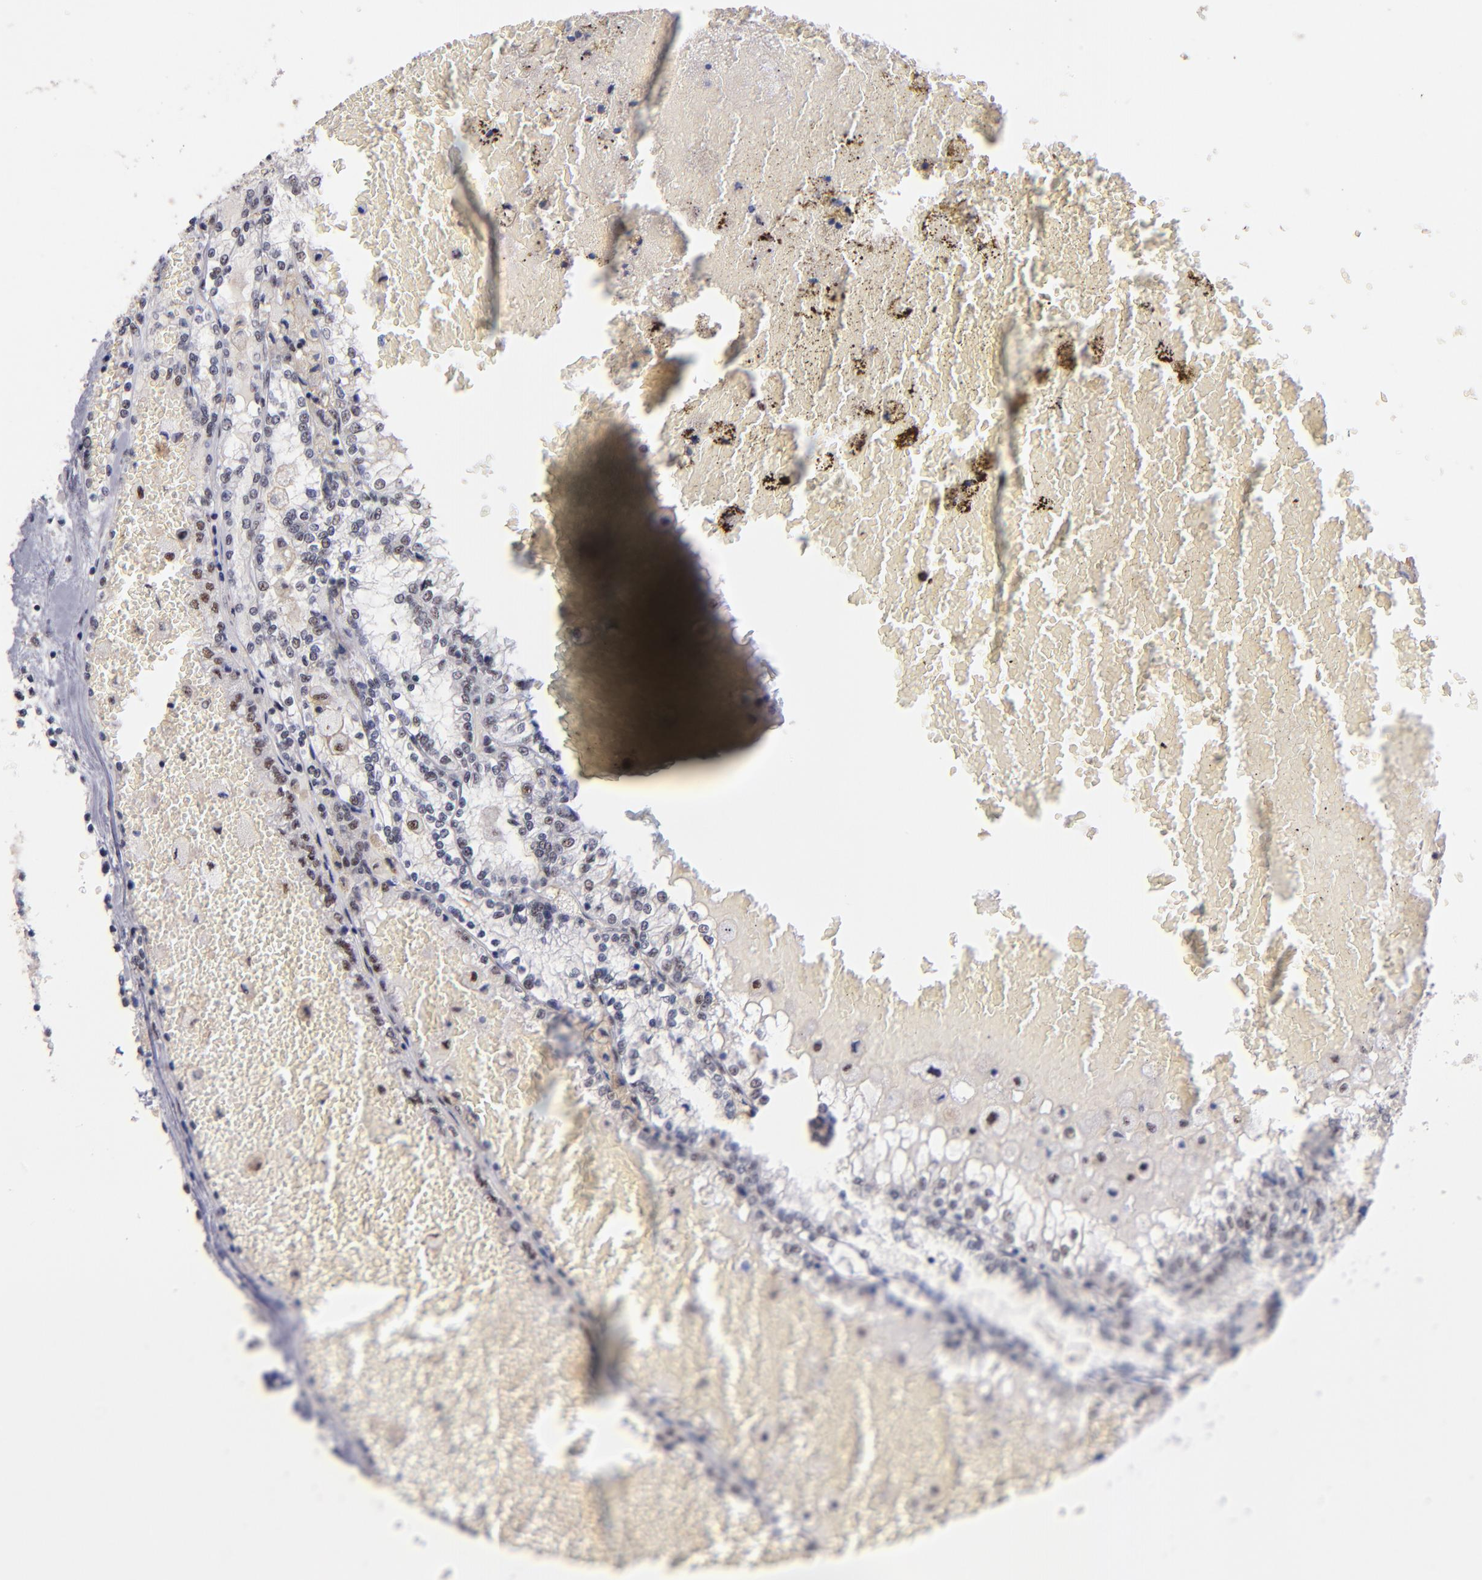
{"staining": {"intensity": "weak", "quantity": "<25%", "location": "nuclear"}, "tissue": "renal cancer", "cell_type": "Tumor cells", "image_type": "cancer", "snomed": [{"axis": "morphology", "description": "Adenocarcinoma, NOS"}, {"axis": "topography", "description": "Kidney"}], "caption": "DAB (3,3'-diaminobenzidine) immunohistochemical staining of human adenocarcinoma (renal) displays no significant staining in tumor cells.", "gene": "RAF1", "patient": {"sex": "female", "age": 56}}